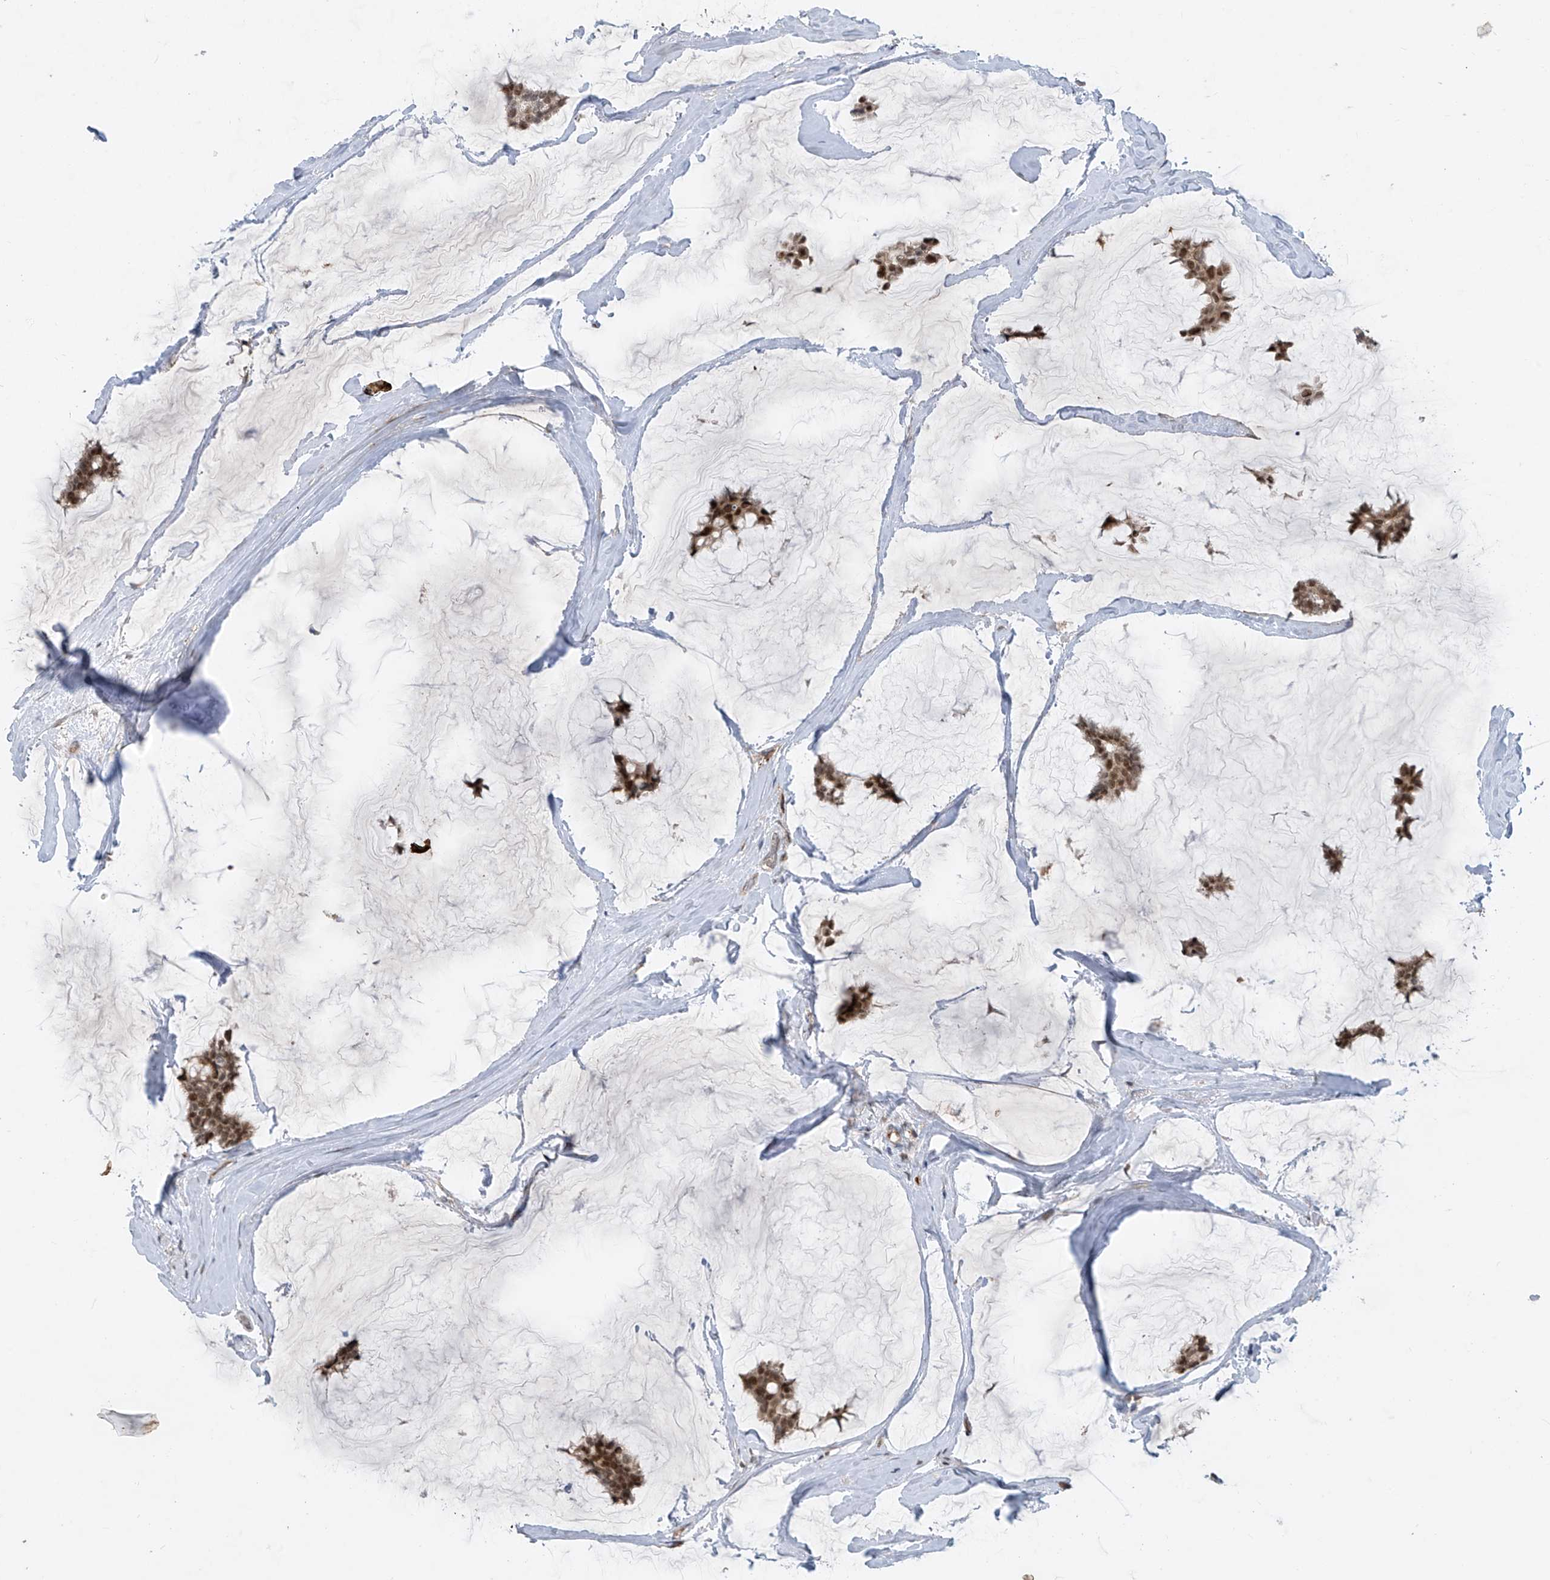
{"staining": {"intensity": "moderate", "quantity": ">75%", "location": "nuclear"}, "tissue": "breast cancer", "cell_type": "Tumor cells", "image_type": "cancer", "snomed": [{"axis": "morphology", "description": "Duct carcinoma"}, {"axis": "topography", "description": "Breast"}], "caption": "Tumor cells display medium levels of moderate nuclear positivity in approximately >75% of cells in breast cancer (infiltrating ductal carcinoma).", "gene": "LAGE3", "patient": {"sex": "female", "age": 93}}